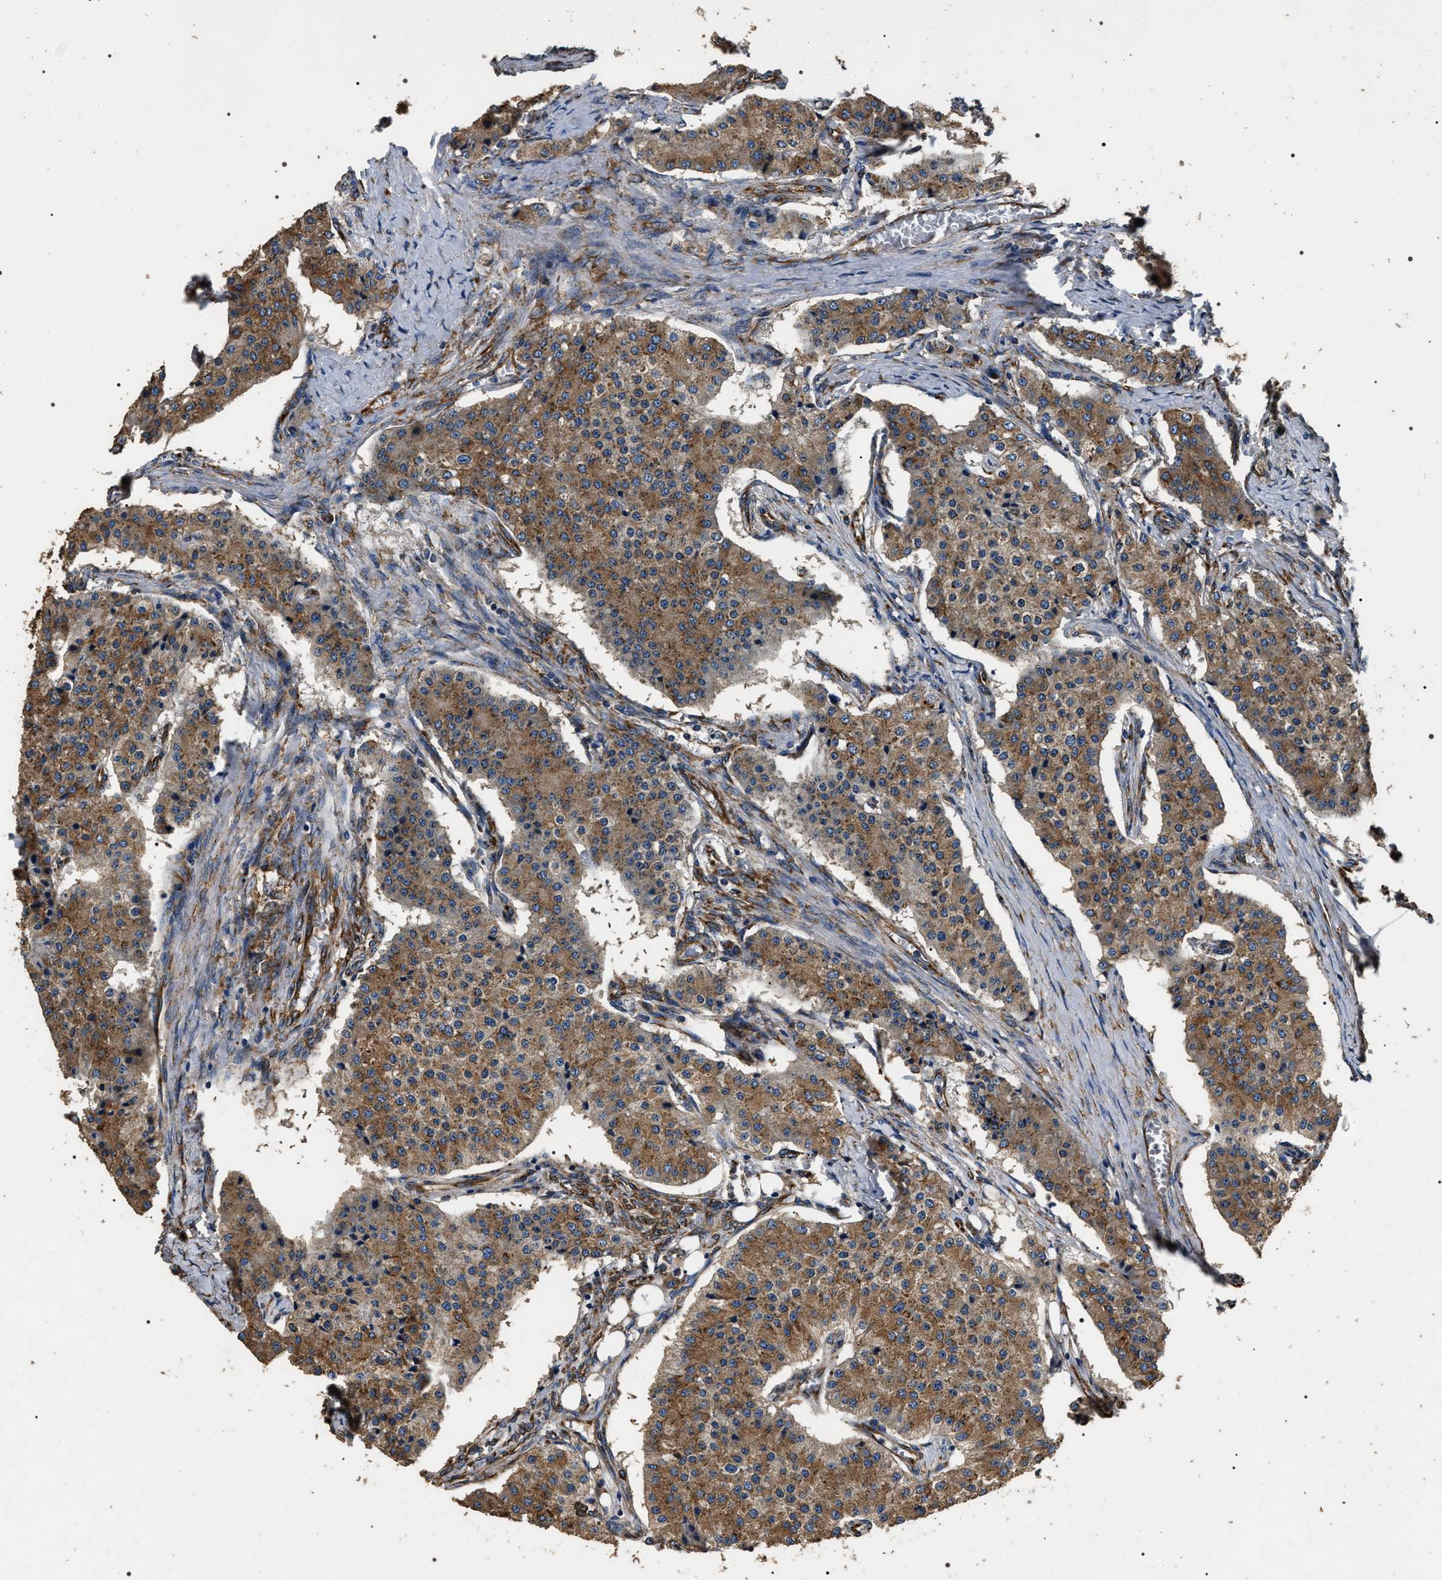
{"staining": {"intensity": "moderate", "quantity": ">75%", "location": "cytoplasmic/membranous"}, "tissue": "carcinoid", "cell_type": "Tumor cells", "image_type": "cancer", "snomed": [{"axis": "morphology", "description": "Carcinoid, malignant, NOS"}, {"axis": "topography", "description": "Colon"}], "caption": "Carcinoid (malignant) stained for a protein (brown) reveals moderate cytoplasmic/membranous positive positivity in about >75% of tumor cells.", "gene": "KTN1", "patient": {"sex": "female", "age": 52}}